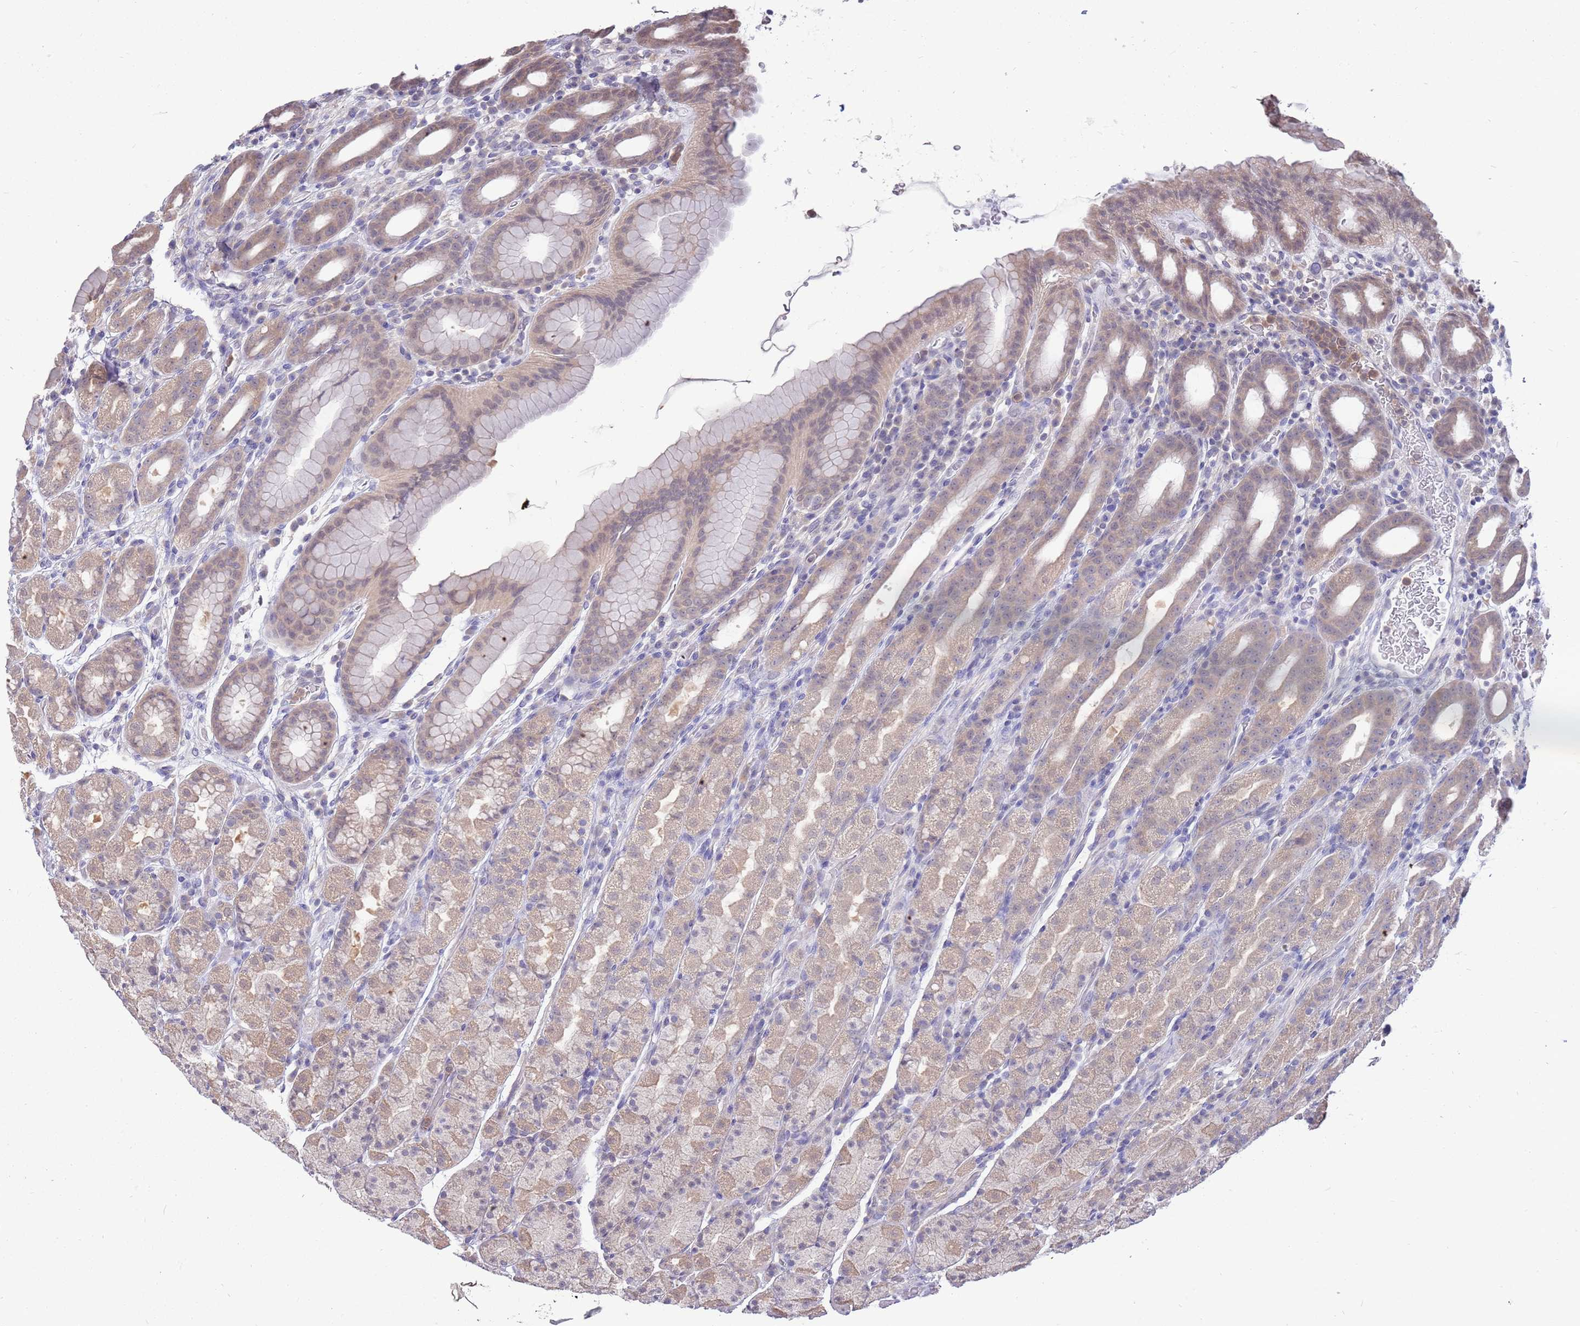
{"staining": {"intensity": "weak", "quantity": "25%-75%", "location": "cytoplasmic/membranous"}, "tissue": "stomach", "cell_type": "Glandular cells", "image_type": "normal", "snomed": [{"axis": "morphology", "description": "Normal tissue, NOS"}, {"axis": "topography", "description": "Stomach, upper"}, {"axis": "topography", "description": "Stomach, lower"}, {"axis": "topography", "description": "Small intestine"}], "caption": "Protein expression analysis of normal stomach reveals weak cytoplasmic/membranous positivity in approximately 25%-75% of glandular cells. (Brightfield microscopy of DAB IHC at high magnification).", "gene": "AP5S1", "patient": {"sex": "male", "age": 68}}